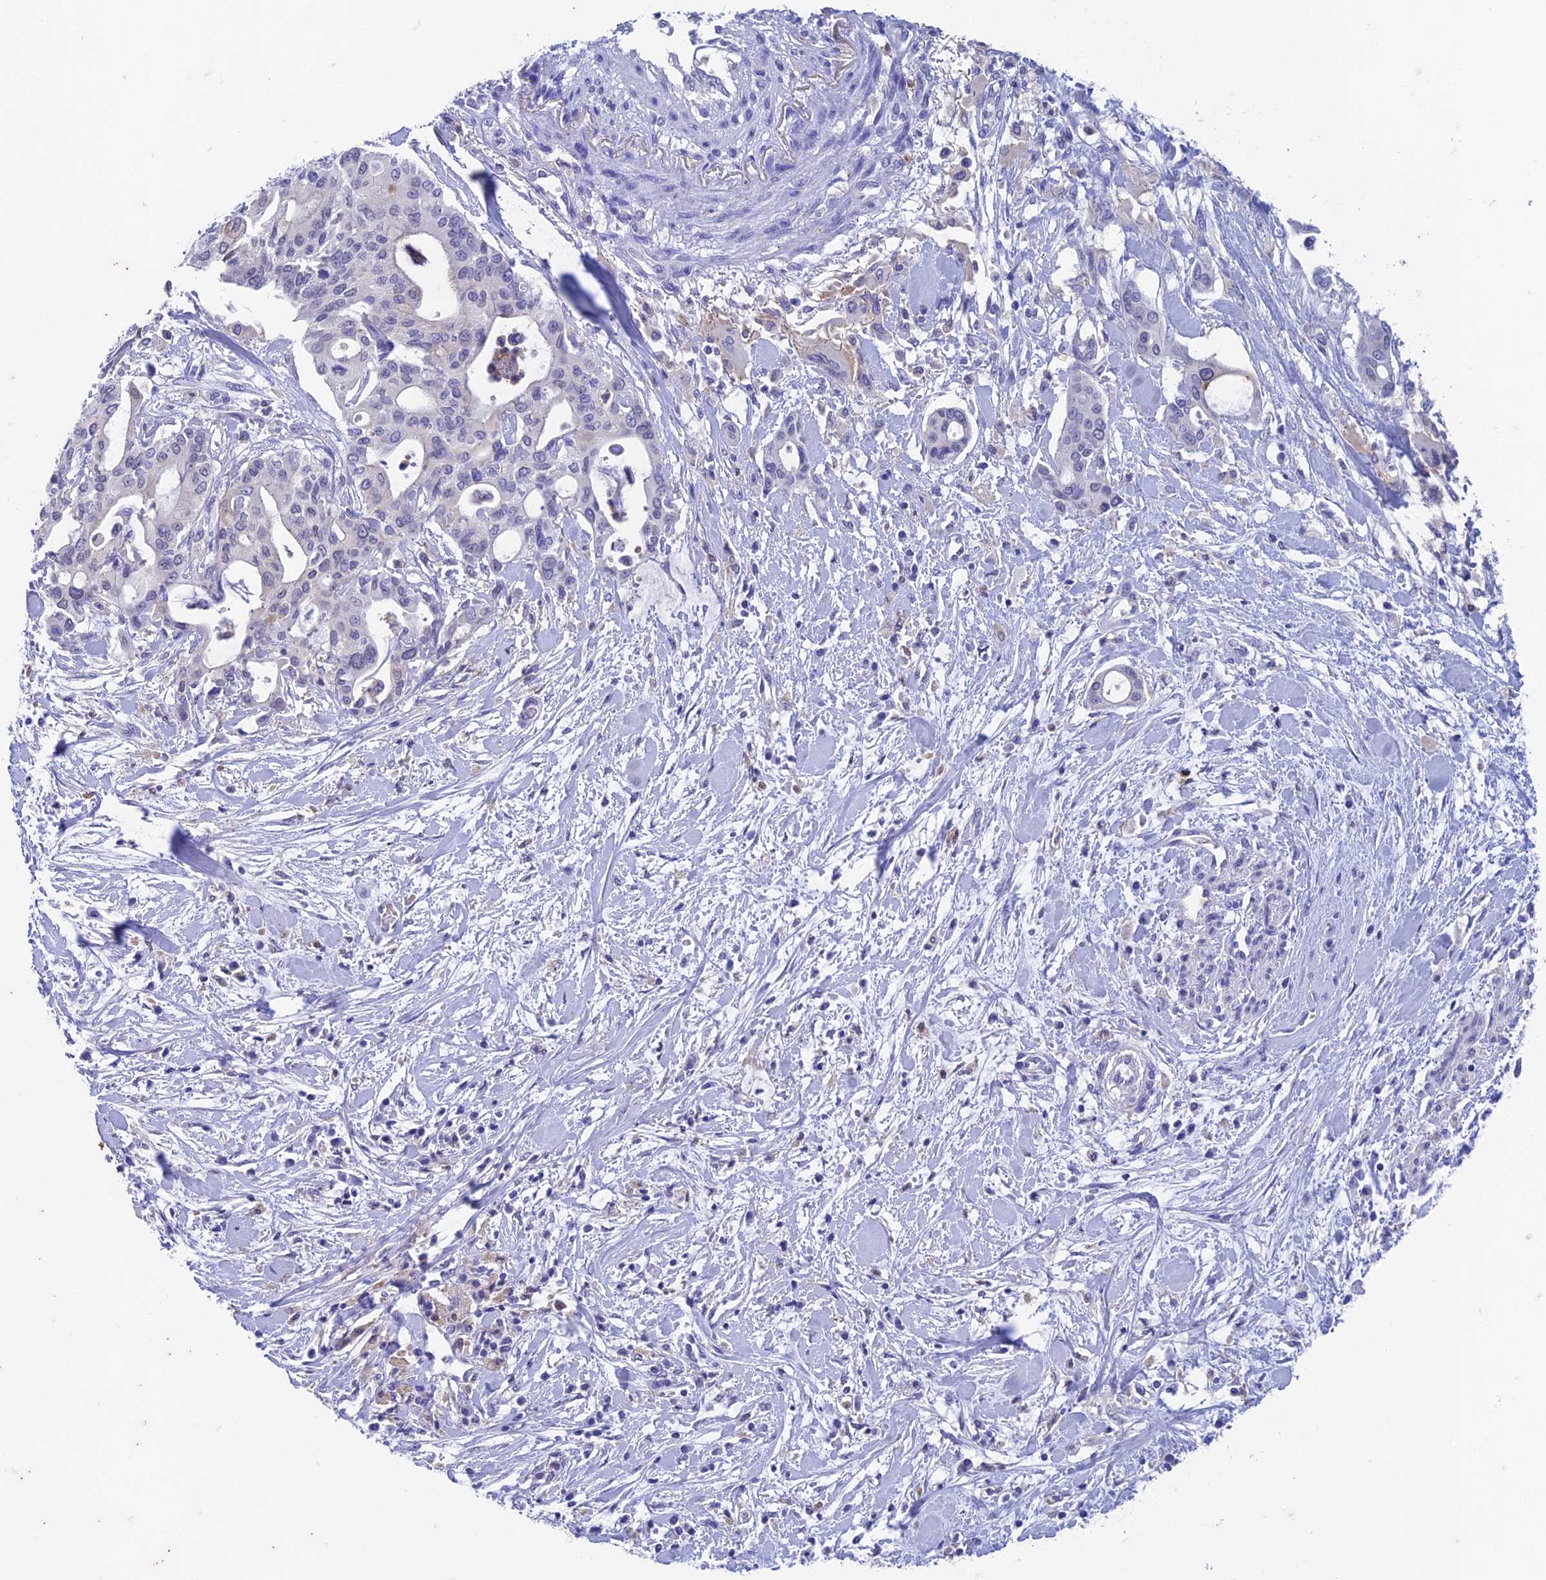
{"staining": {"intensity": "weak", "quantity": "<25%", "location": "cytoplasmic/membranous"}, "tissue": "pancreatic cancer", "cell_type": "Tumor cells", "image_type": "cancer", "snomed": [{"axis": "morphology", "description": "Adenocarcinoma, NOS"}, {"axis": "topography", "description": "Pancreas"}], "caption": "Immunohistochemical staining of adenocarcinoma (pancreatic) shows no significant staining in tumor cells.", "gene": "FGF7", "patient": {"sex": "male", "age": 46}}